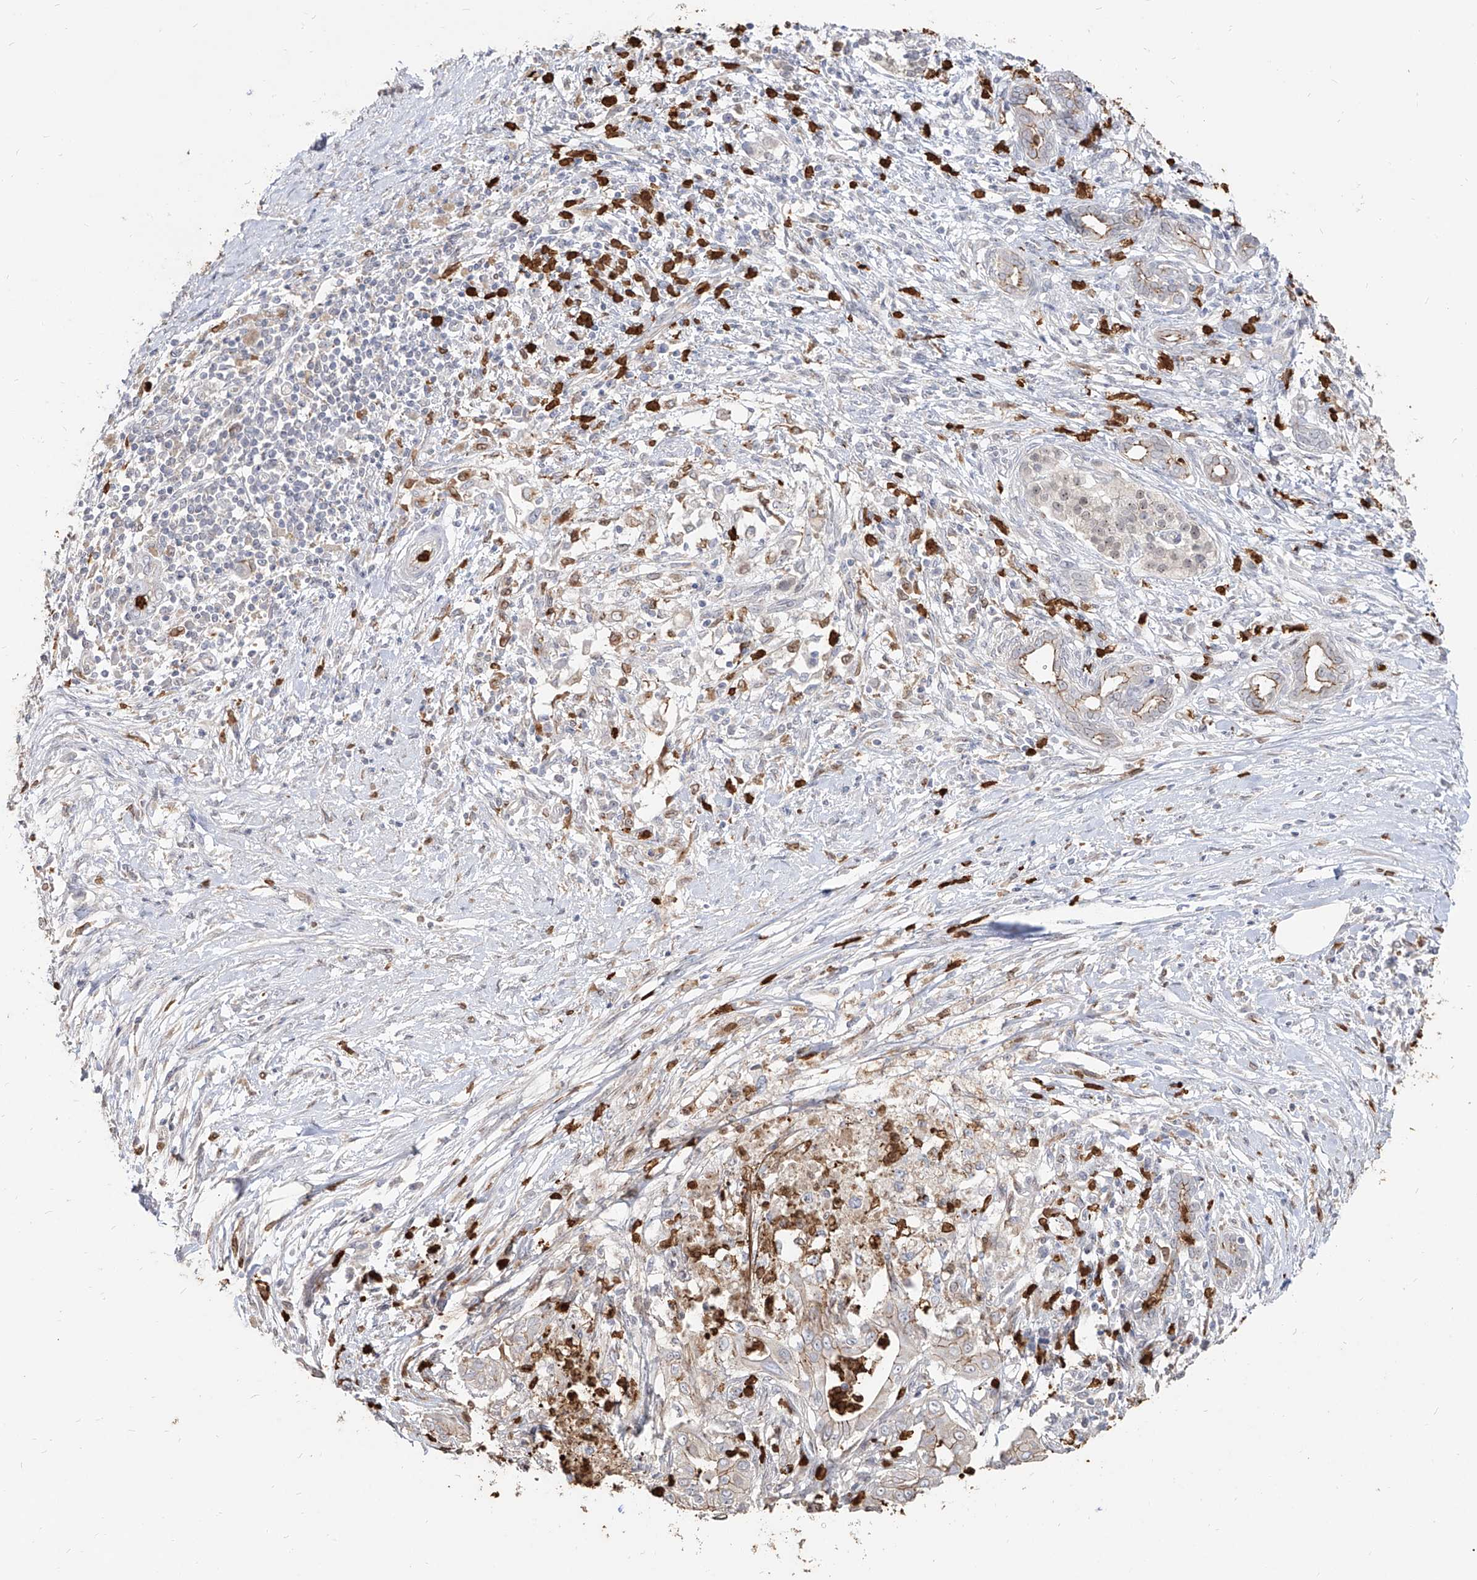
{"staining": {"intensity": "weak", "quantity": ">75%", "location": "cytoplasmic/membranous"}, "tissue": "pancreatic cancer", "cell_type": "Tumor cells", "image_type": "cancer", "snomed": [{"axis": "morphology", "description": "Adenocarcinoma, NOS"}, {"axis": "topography", "description": "Pancreas"}], "caption": "The photomicrograph exhibits staining of pancreatic cancer, revealing weak cytoplasmic/membranous protein expression (brown color) within tumor cells. (DAB (3,3'-diaminobenzidine) = brown stain, brightfield microscopy at high magnification).", "gene": "ZNF227", "patient": {"sex": "male", "age": 58}}